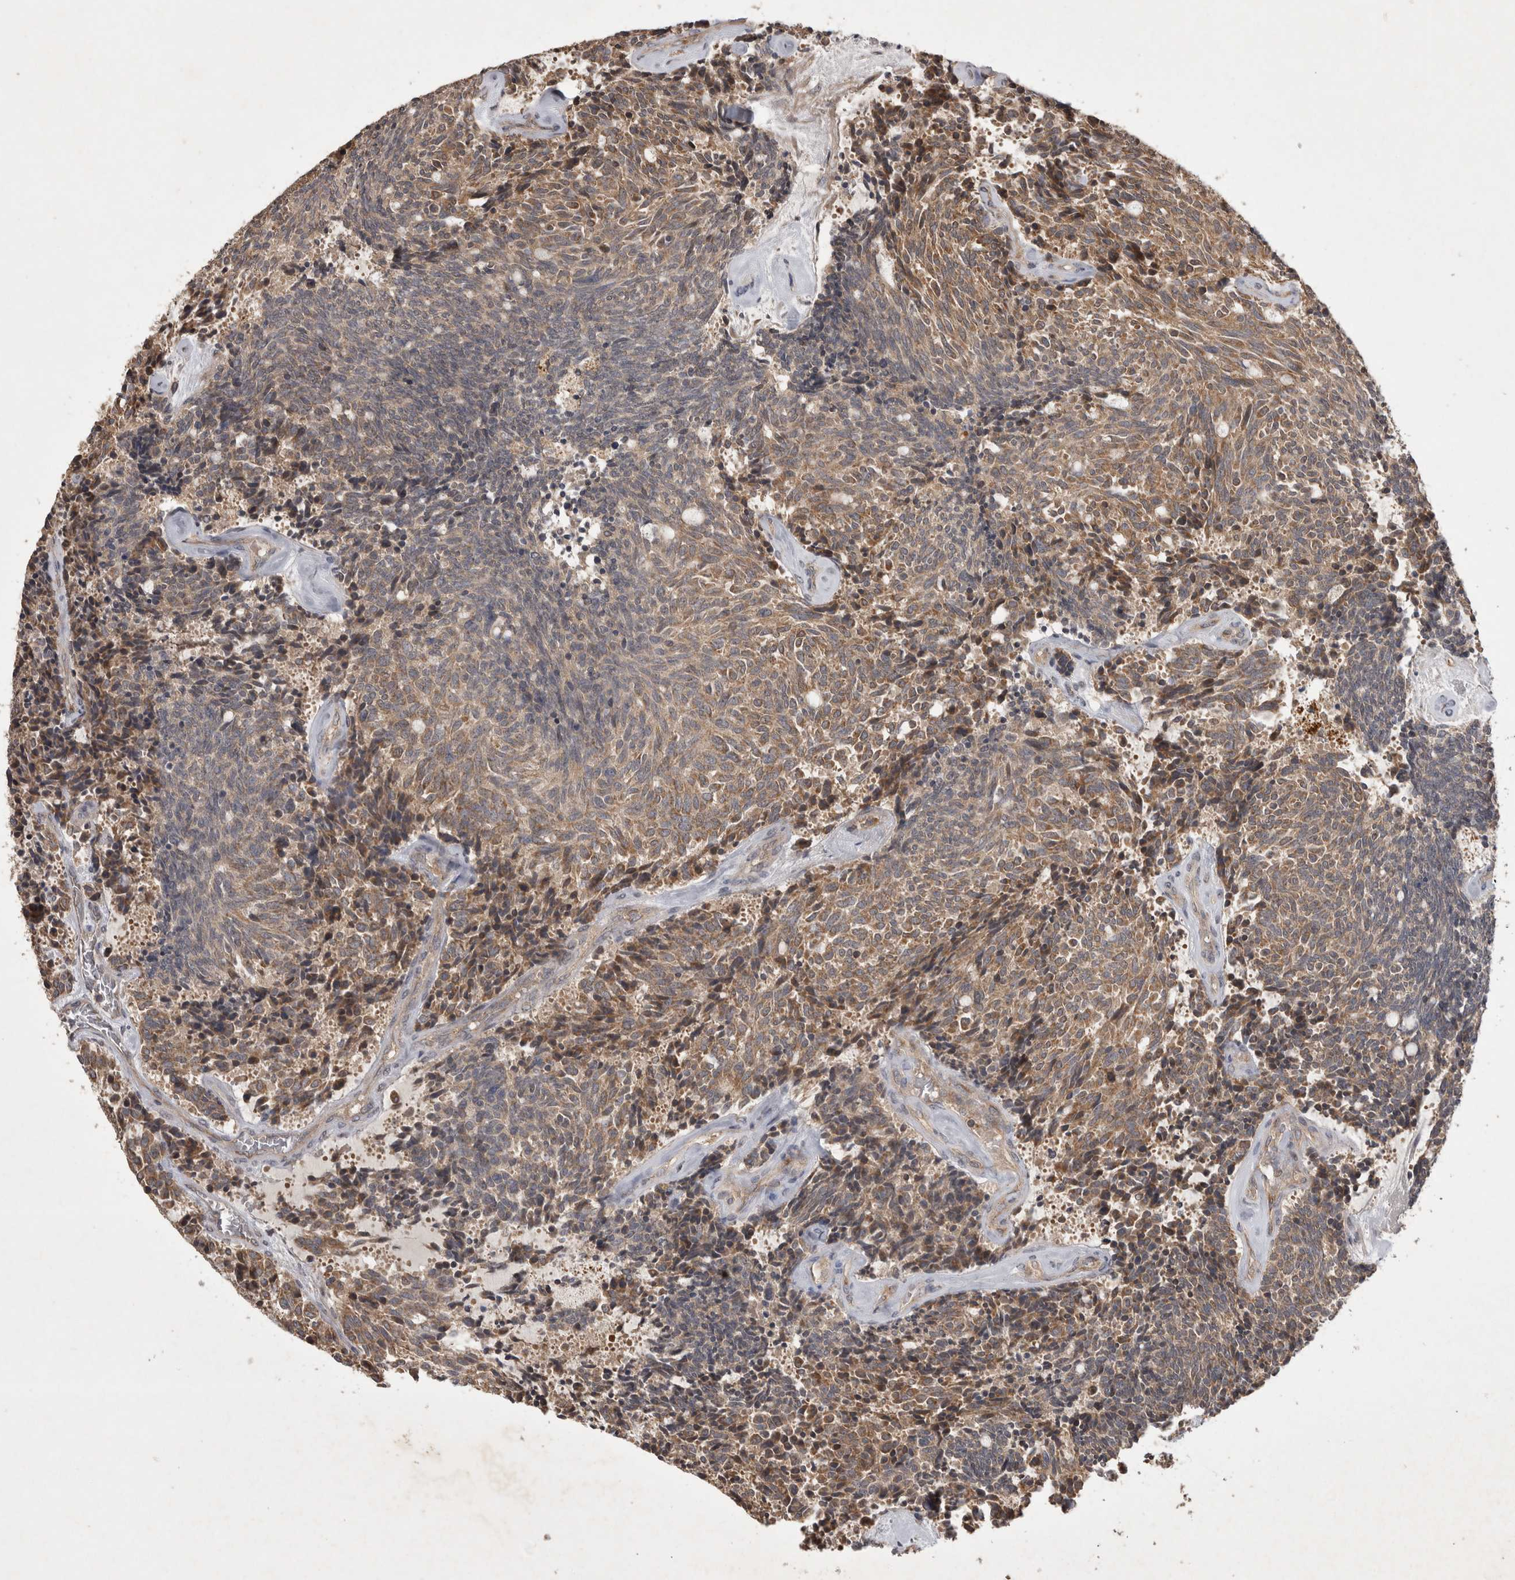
{"staining": {"intensity": "moderate", "quantity": ">75%", "location": "cytoplasmic/membranous"}, "tissue": "carcinoid", "cell_type": "Tumor cells", "image_type": "cancer", "snomed": [{"axis": "morphology", "description": "Carcinoid, malignant, NOS"}, {"axis": "topography", "description": "Pancreas"}], "caption": "This photomicrograph demonstrates carcinoid stained with IHC to label a protein in brown. The cytoplasmic/membranous of tumor cells show moderate positivity for the protein. Nuclei are counter-stained blue.", "gene": "TRMT61B", "patient": {"sex": "female", "age": 54}}